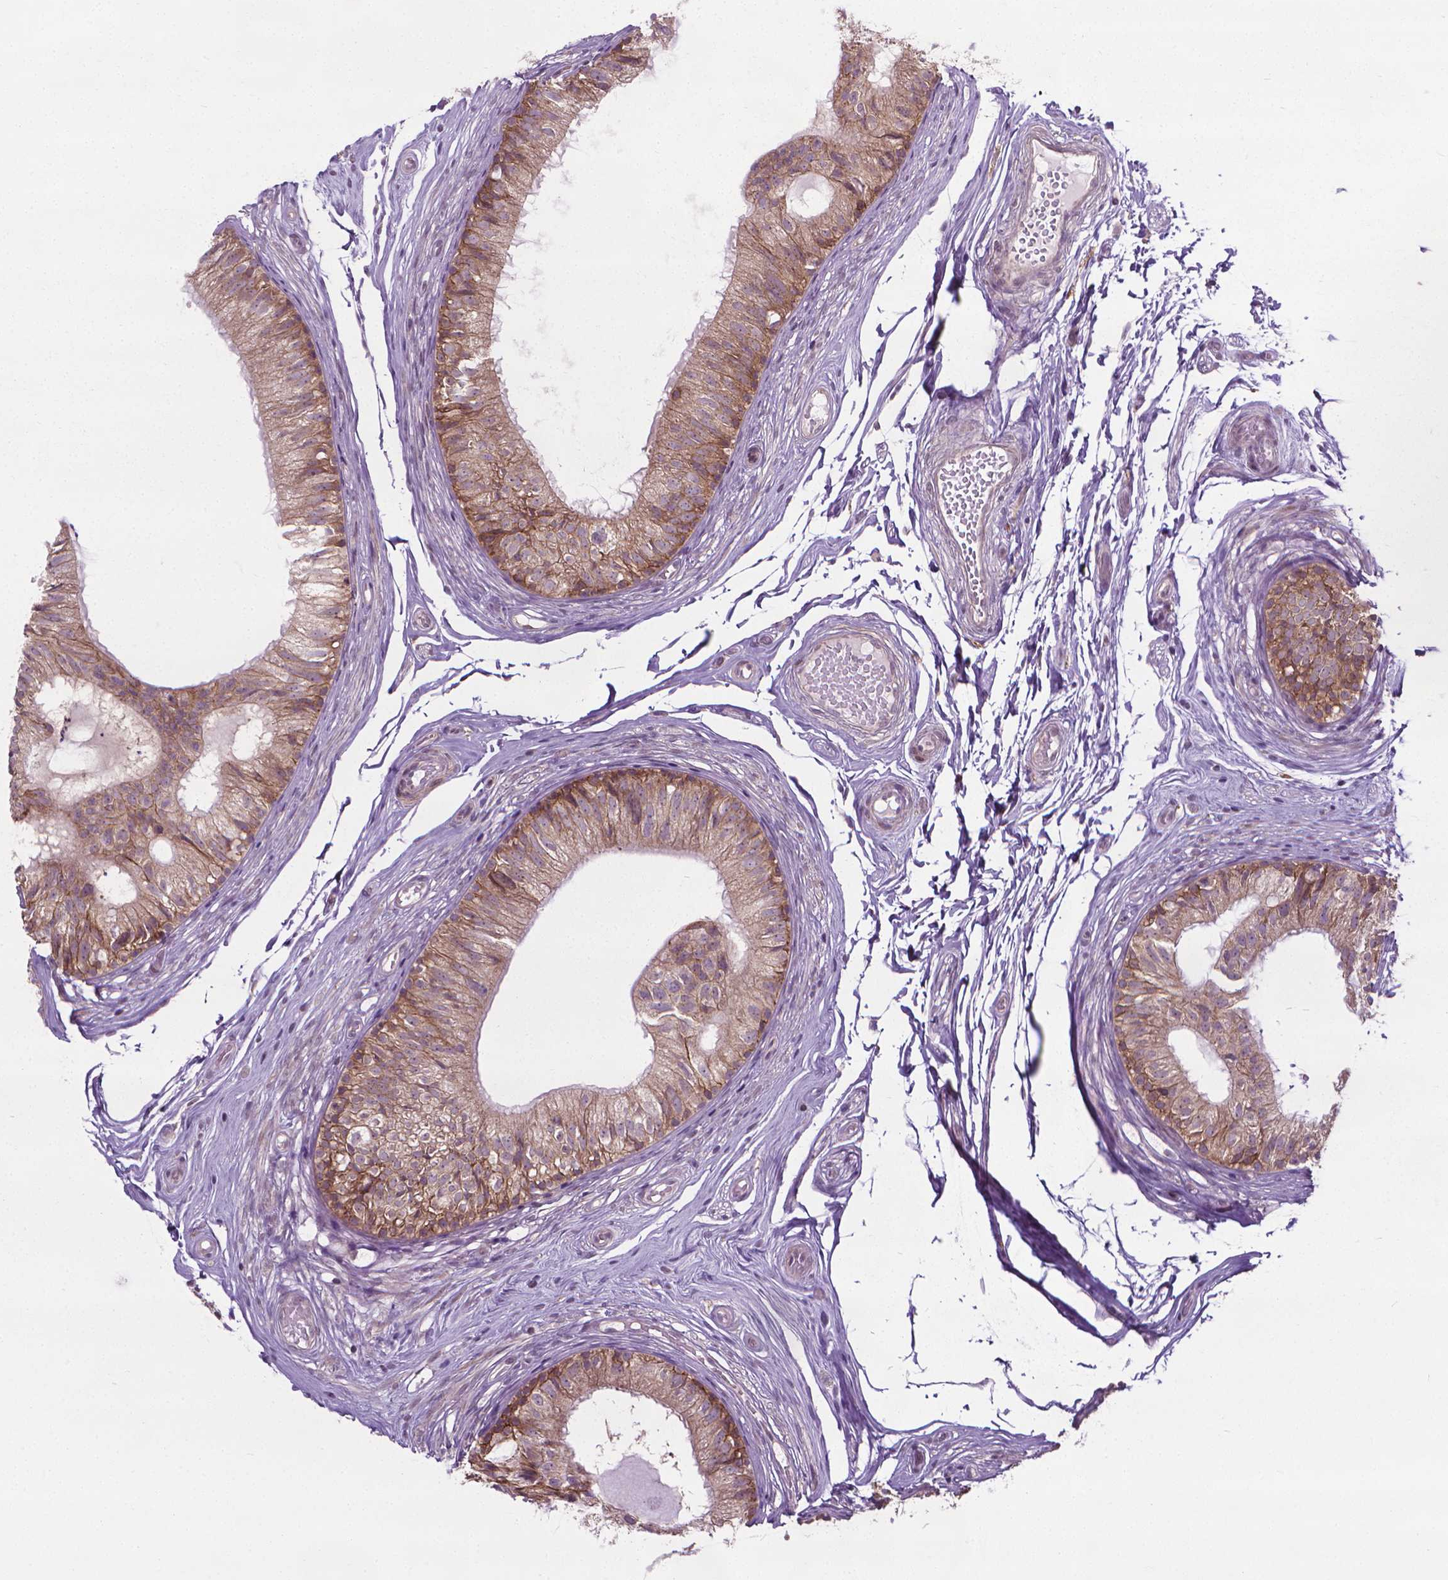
{"staining": {"intensity": "moderate", "quantity": ">75%", "location": "cytoplasmic/membranous"}, "tissue": "epididymis", "cell_type": "Glandular cells", "image_type": "normal", "snomed": [{"axis": "morphology", "description": "Normal tissue, NOS"}, {"axis": "topography", "description": "Epididymis"}], "caption": "A high-resolution micrograph shows immunohistochemistry staining of benign epididymis, which displays moderate cytoplasmic/membranous expression in about >75% of glandular cells. (Stains: DAB (3,3'-diaminobenzidine) in brown, nuclei in blue, Microscopy: brightfield microscopy at high magnification).", "gene": "PRAG1", "patient": {"sex": "male", "age": 29}}